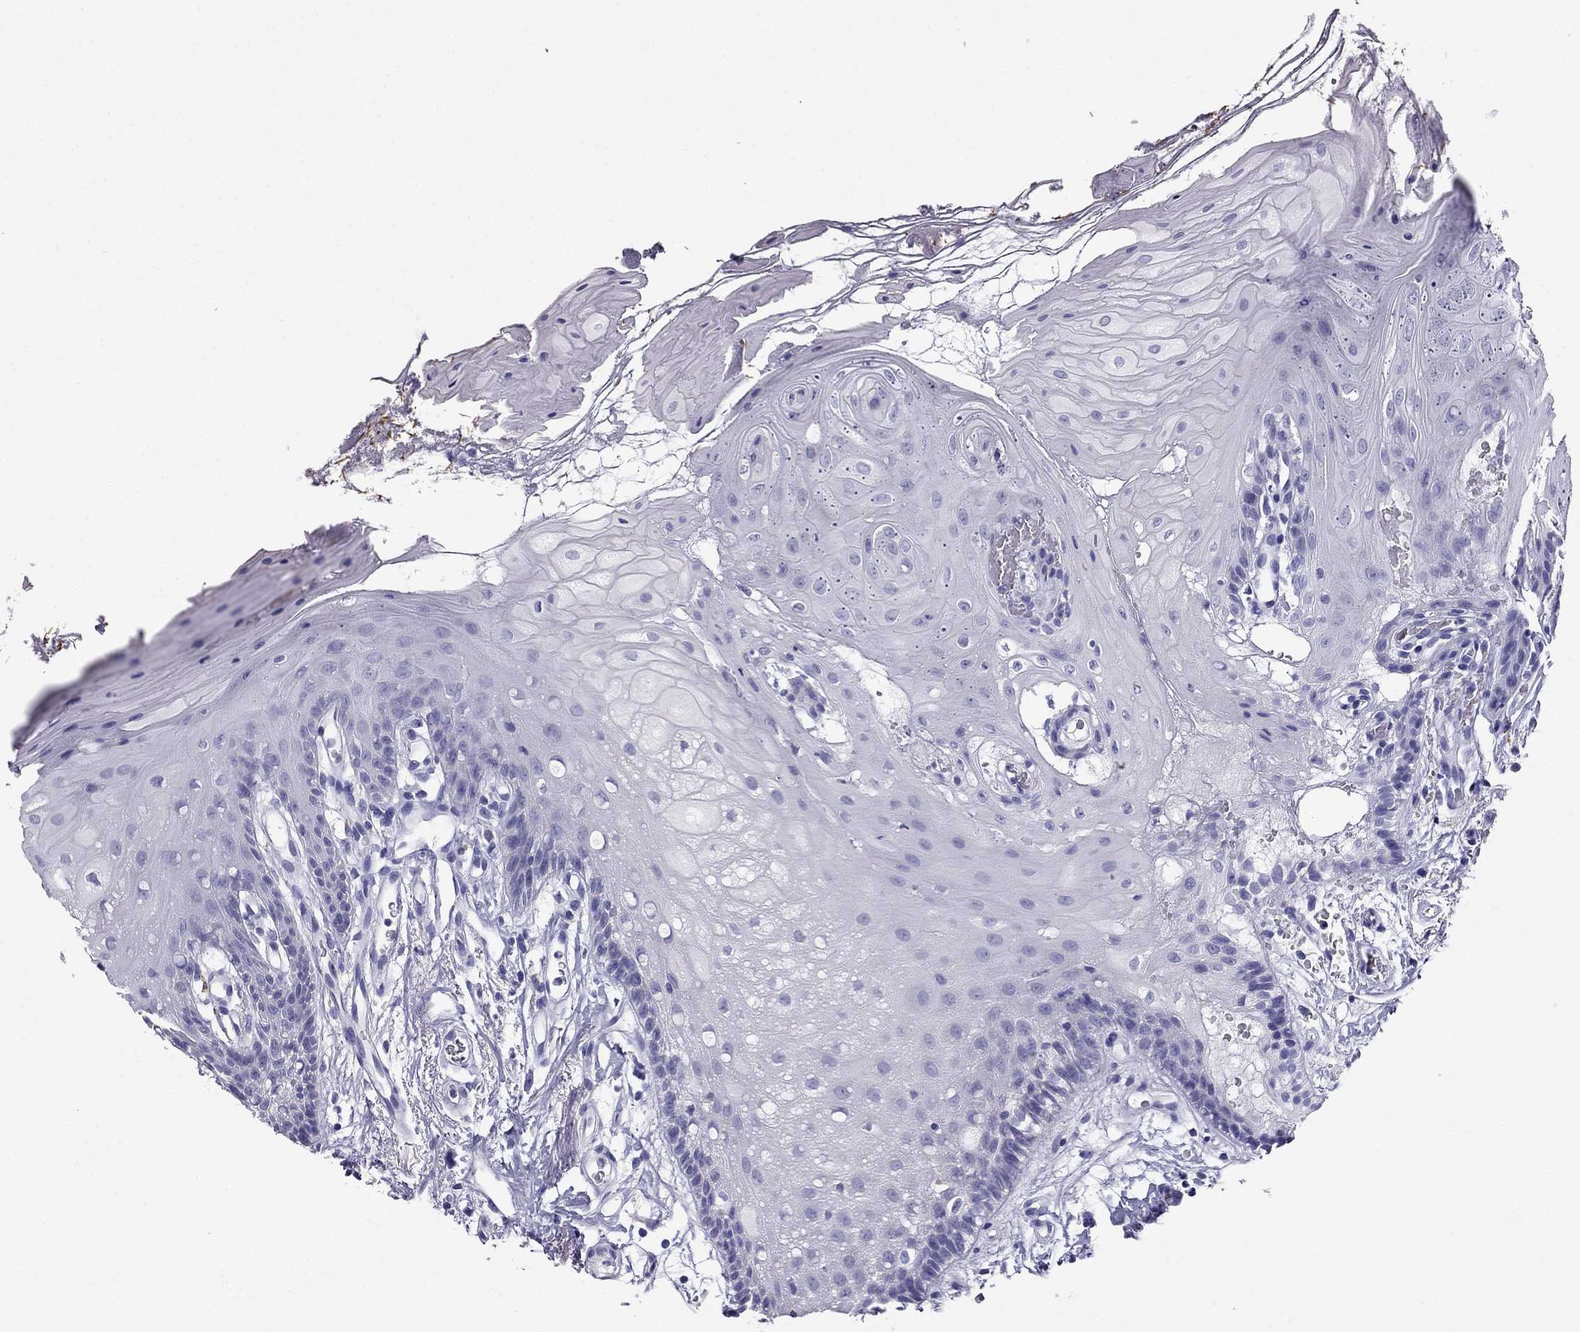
{"staining": {"intensity": "negative", "quantity": "none", "location": "none"}, "tissue": "oral mucosa", "cell_type": "Squamous epithelial cells", "image_type": "normal", "snomed": [{"axis": "morphology", "description": "Normal tissue, NOS"}, {"axis": "morphology", "description": "Squamous cell carcinoma, NOS"}, {"axis": "topography", "description": "Oral tissue"}, {"axis": "topography", "description": "Head-Neck"}], "caption": "DAB immunohistochemical staining of normal oral mucosa shows no significant positivity in squamous epithelial cells. (Stains: DAB immunohistochemistry (IHC) with hematoxylin counter stain, Microscopy: brightfield microscopy at high magnification).", "gene": "PTH", "patient": {"sex": "male", "age": 69}}